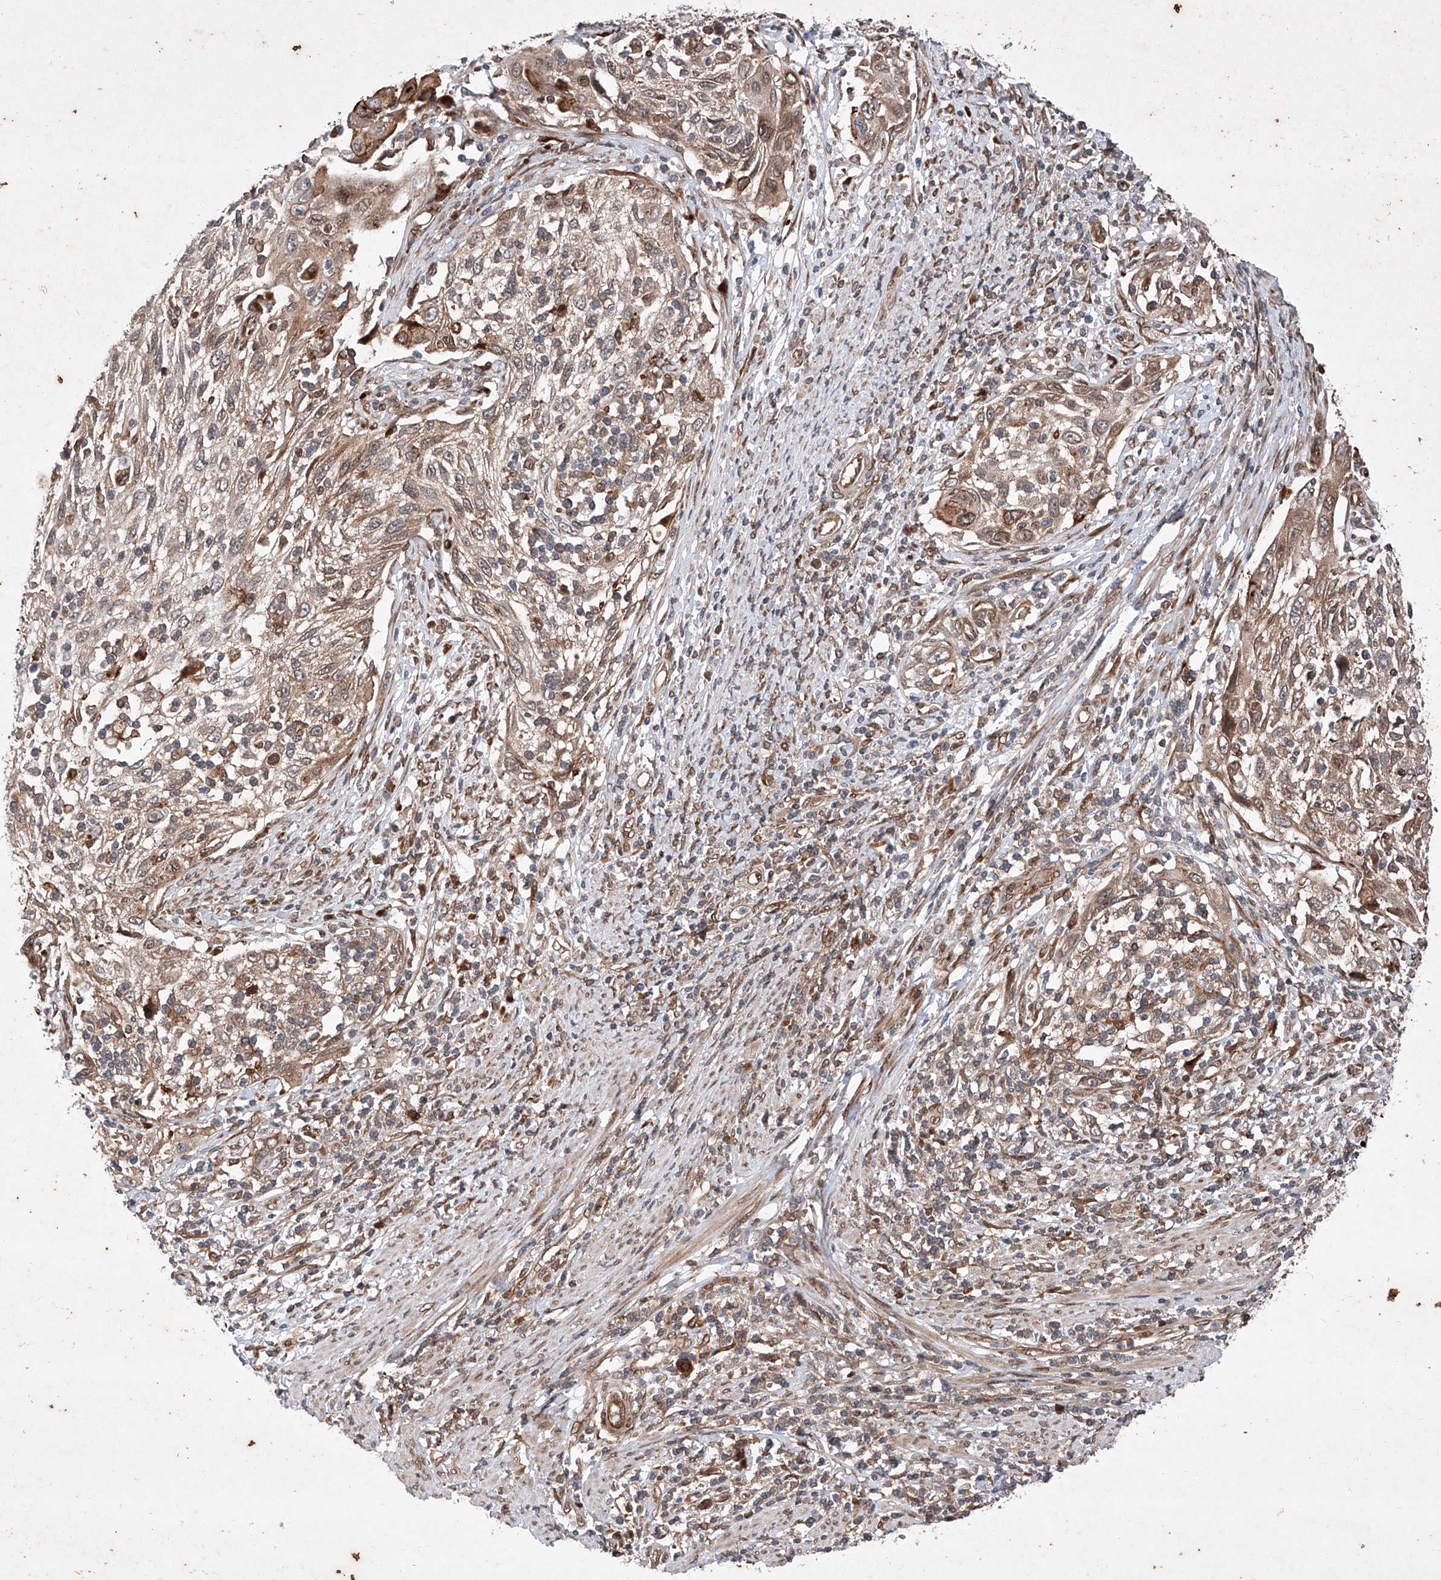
{"staining": {"intensity": "moderate", "quantity": "<25%", "location": "cytoplasmic/membranous"}, "tissue": "cervical cancer", "cell_type": "Tumor cells", "image_type": "cancer", "snomed": [{"axis": "morphology", "description": "Squamous cell carcinoma, NOS"}, {"axis": "topography", "description": "Cervix"}], "caption": "Cervical squamous cell carcinoma tissue demonstrates moderate cytoplasmic/membranous expression in about <25% of tumor cells, visualized by immunohistochemistry. (DAB = brown stain, brightfield microscopy at high magnification).", "gene": "ZFP28", "patient": {"sex": "female", "age": 70}}